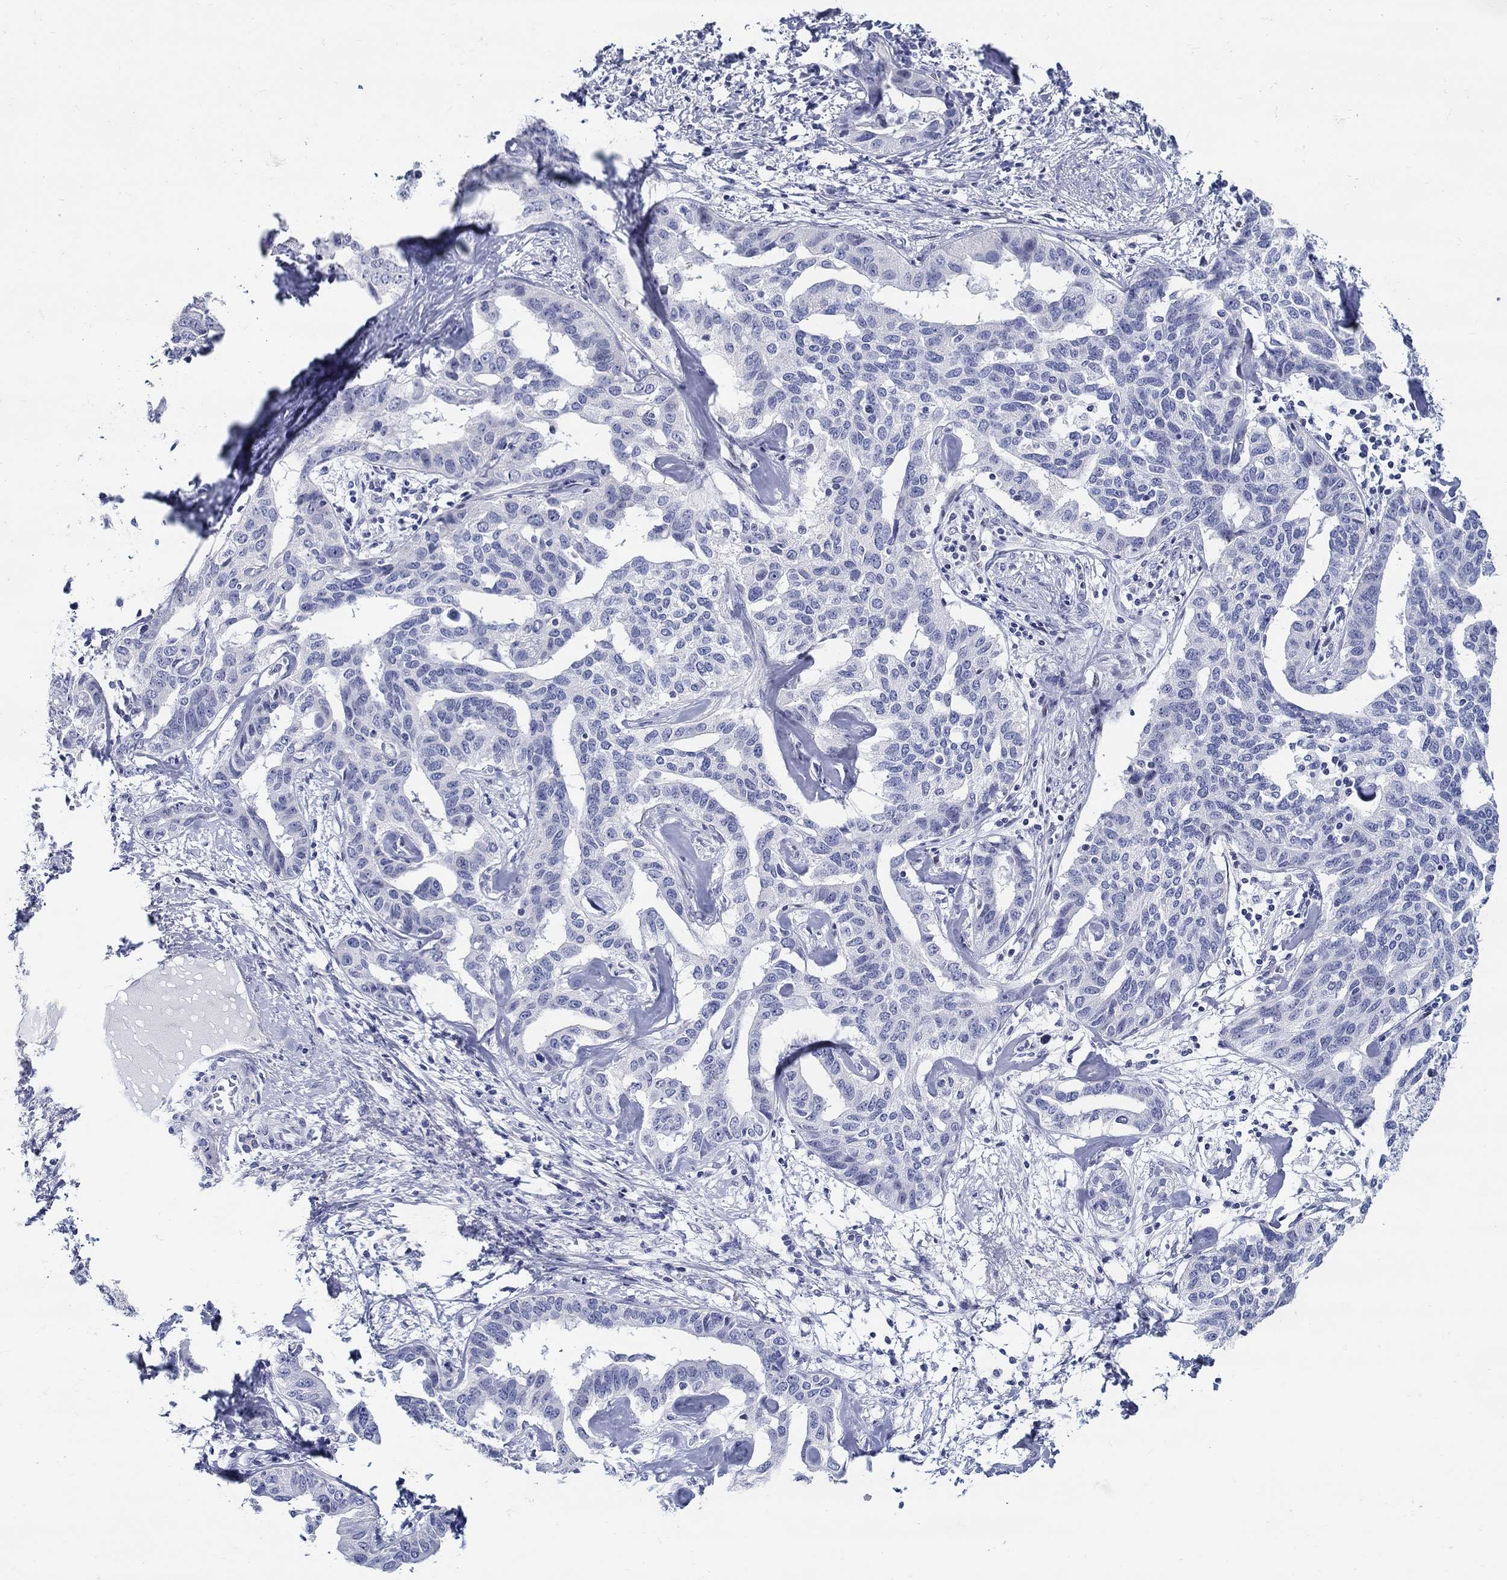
{"staining": {"intensity": "negative", "quantity": "none", "location": "none"}, "tissue": "liver cancer", "cell_type": "Tumor cells", "image_type": "cancer", "snomed": [{"axis": "morphology", "description": "Cholangiocarcinoma"}, {"axis": "topography", "description": "Liver"}], "caption": "Tumor cells are negative for brown protein staining in liver cancer. Brightfield microscopy of immunohistochemistry stained with DAB (brown) and hematoxylin (blue), captured at high magnification.", "gene": "CRYGS", "patient": {"sex": "male", "age": 59}}